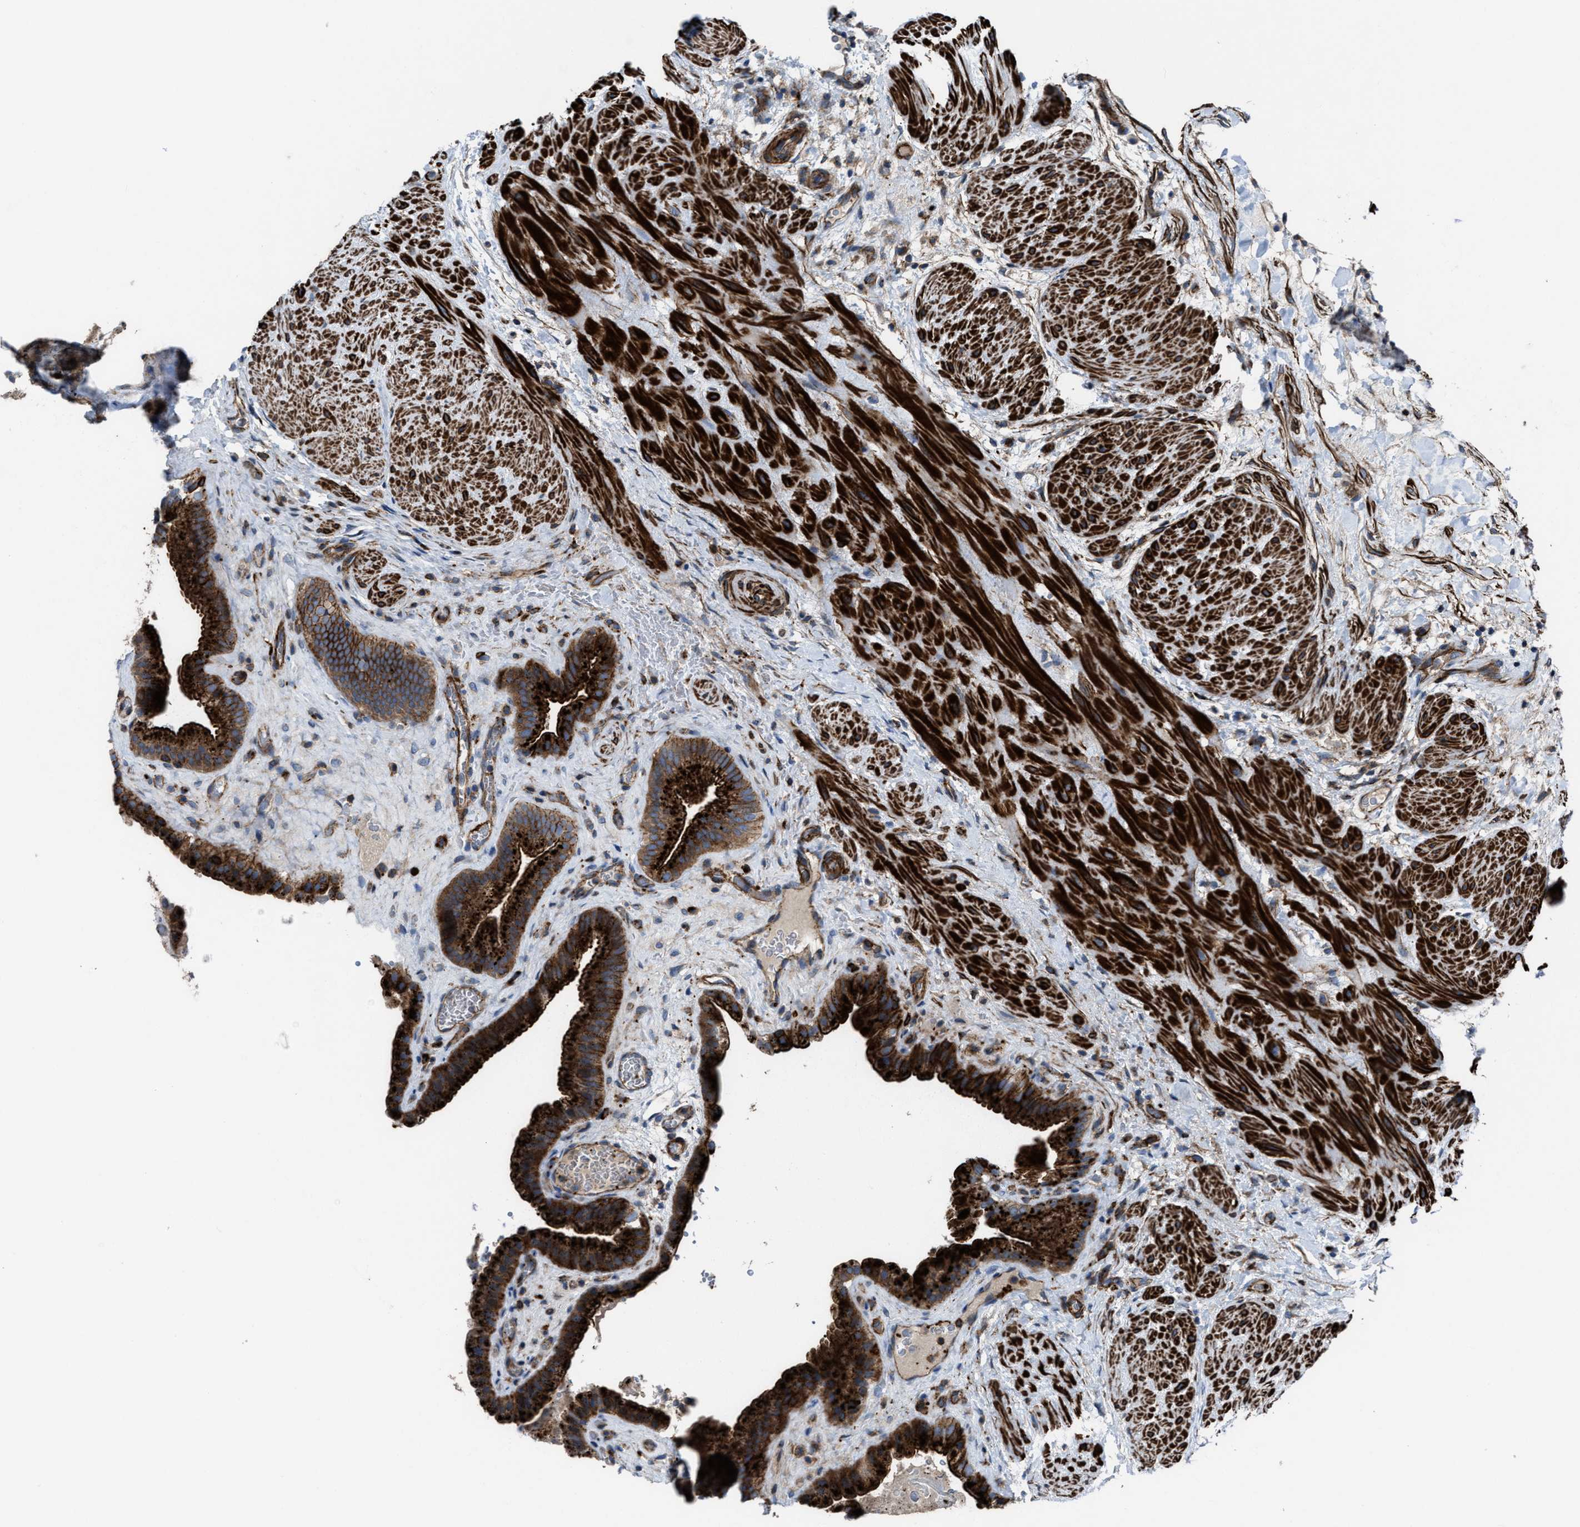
{"staining": {"intensity": "strong", "quantity": ">75%", "location": "cytoplasmic/membranous"}, "tissue": "gallbladder", "cell_type": "Glandular cells", "image_type": "normal", "snomed": [{"axis": "morphology", "description": "Normal tissue, NOS"}, {"axis": "topography", "description": "Gallbladder"}], "caption": "Immunohistochemistry (IHC) histopathology image of unremarkable human gallbladder stained for a protein (brown), which demonstrates high levels of strong cytoplasmic/membranous positivity in about >75% of glandular cells.", "gene": "AGPAT2", "patient": {"sex": "male", "age": 49}}